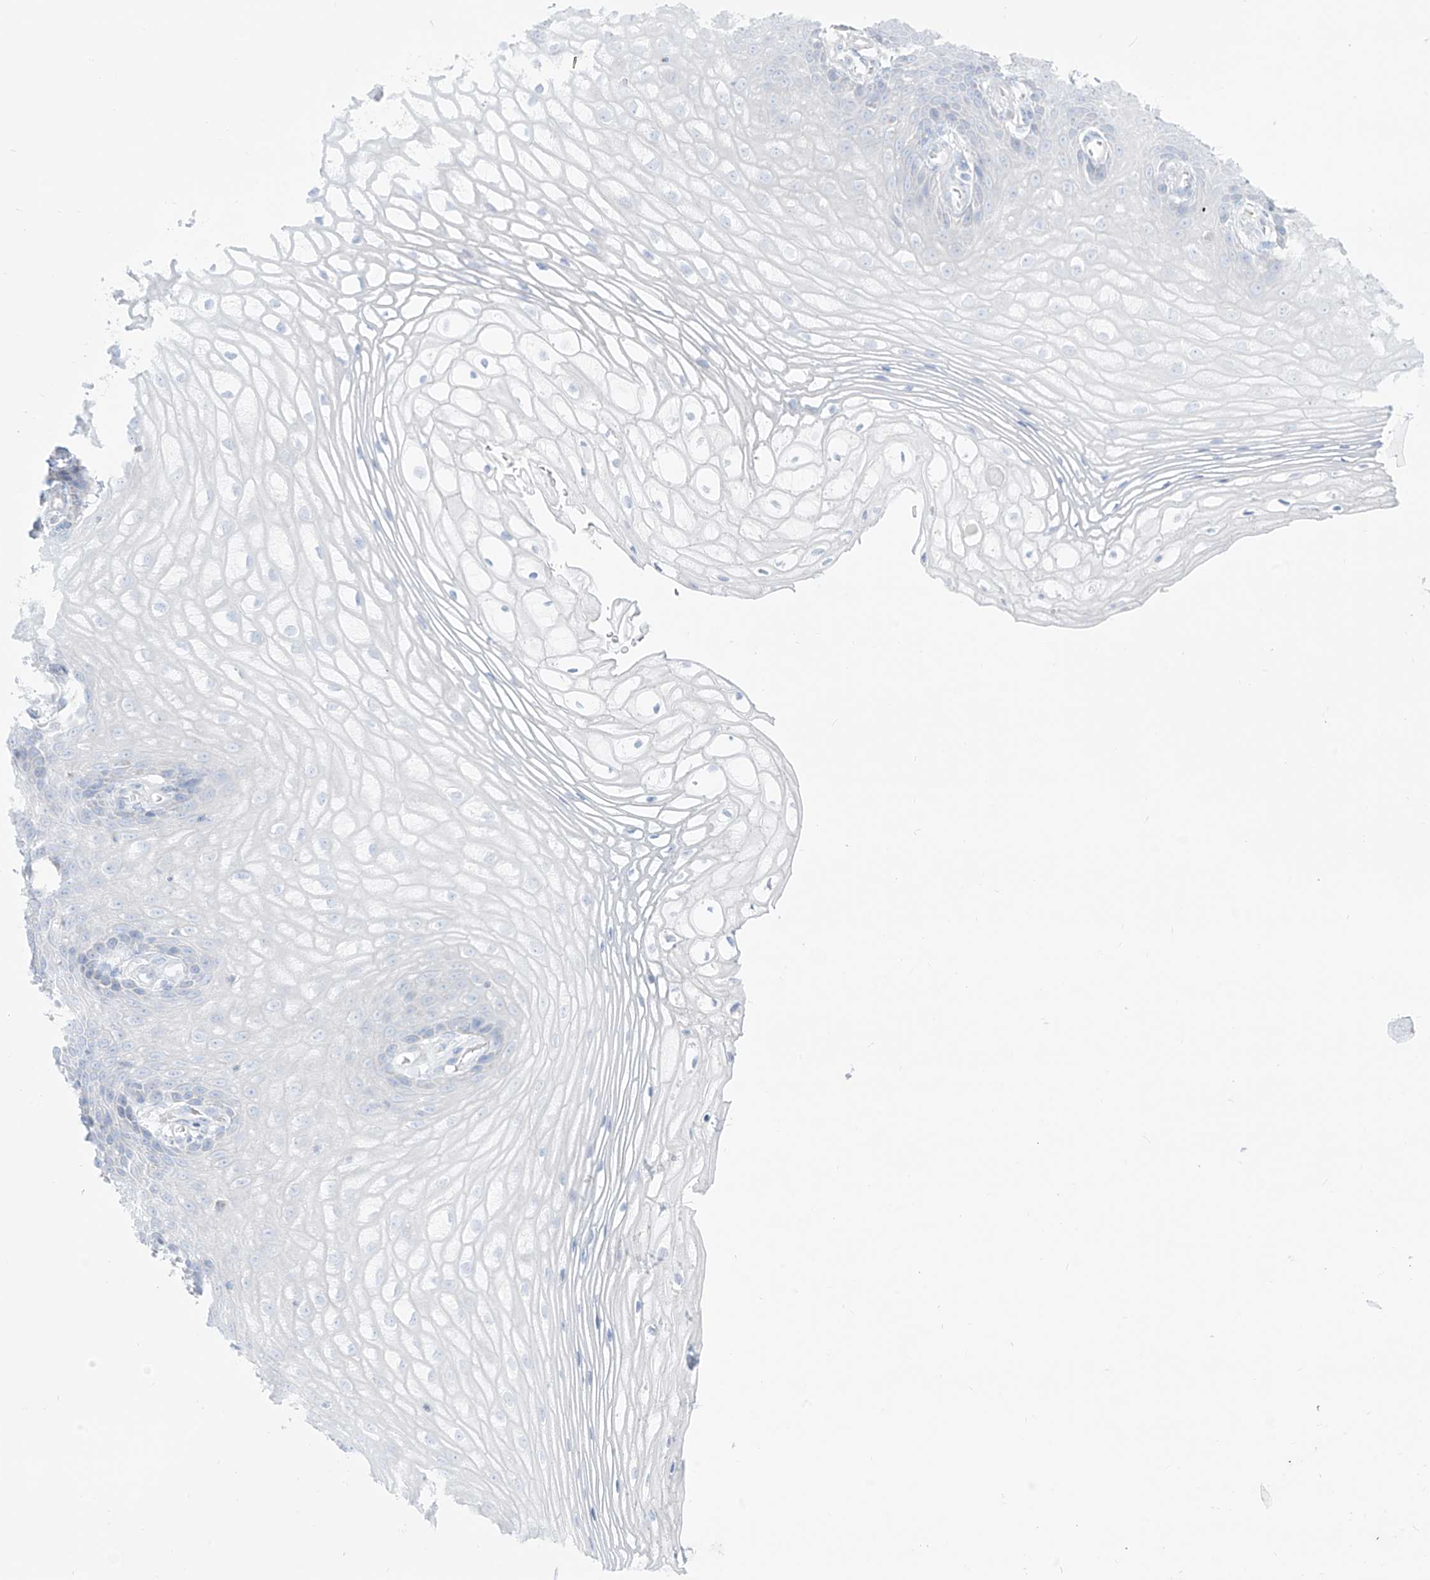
{"staining": {"intensity": "negative", "quantity": "none", "location": "none"}, "tissue": "vagina", "cell_type": "Squamous epithelial cells", "image_type": "normal", "snomed": [{"axis": "morphology", "description": "Normal tissue, NOS"}, {"axis": "topography", "description": "Vagina"}], "caption": "High magnification brightfield microscopy of benign vagina stained with DAB (3,3'-diaminobenzidine) (brown) and counterstained with hematoxylin (blue): squamous epithelial cells show no significant positivity.", "gene": "SLC26A3", "patient": {"sex": "female", "age": 60}}